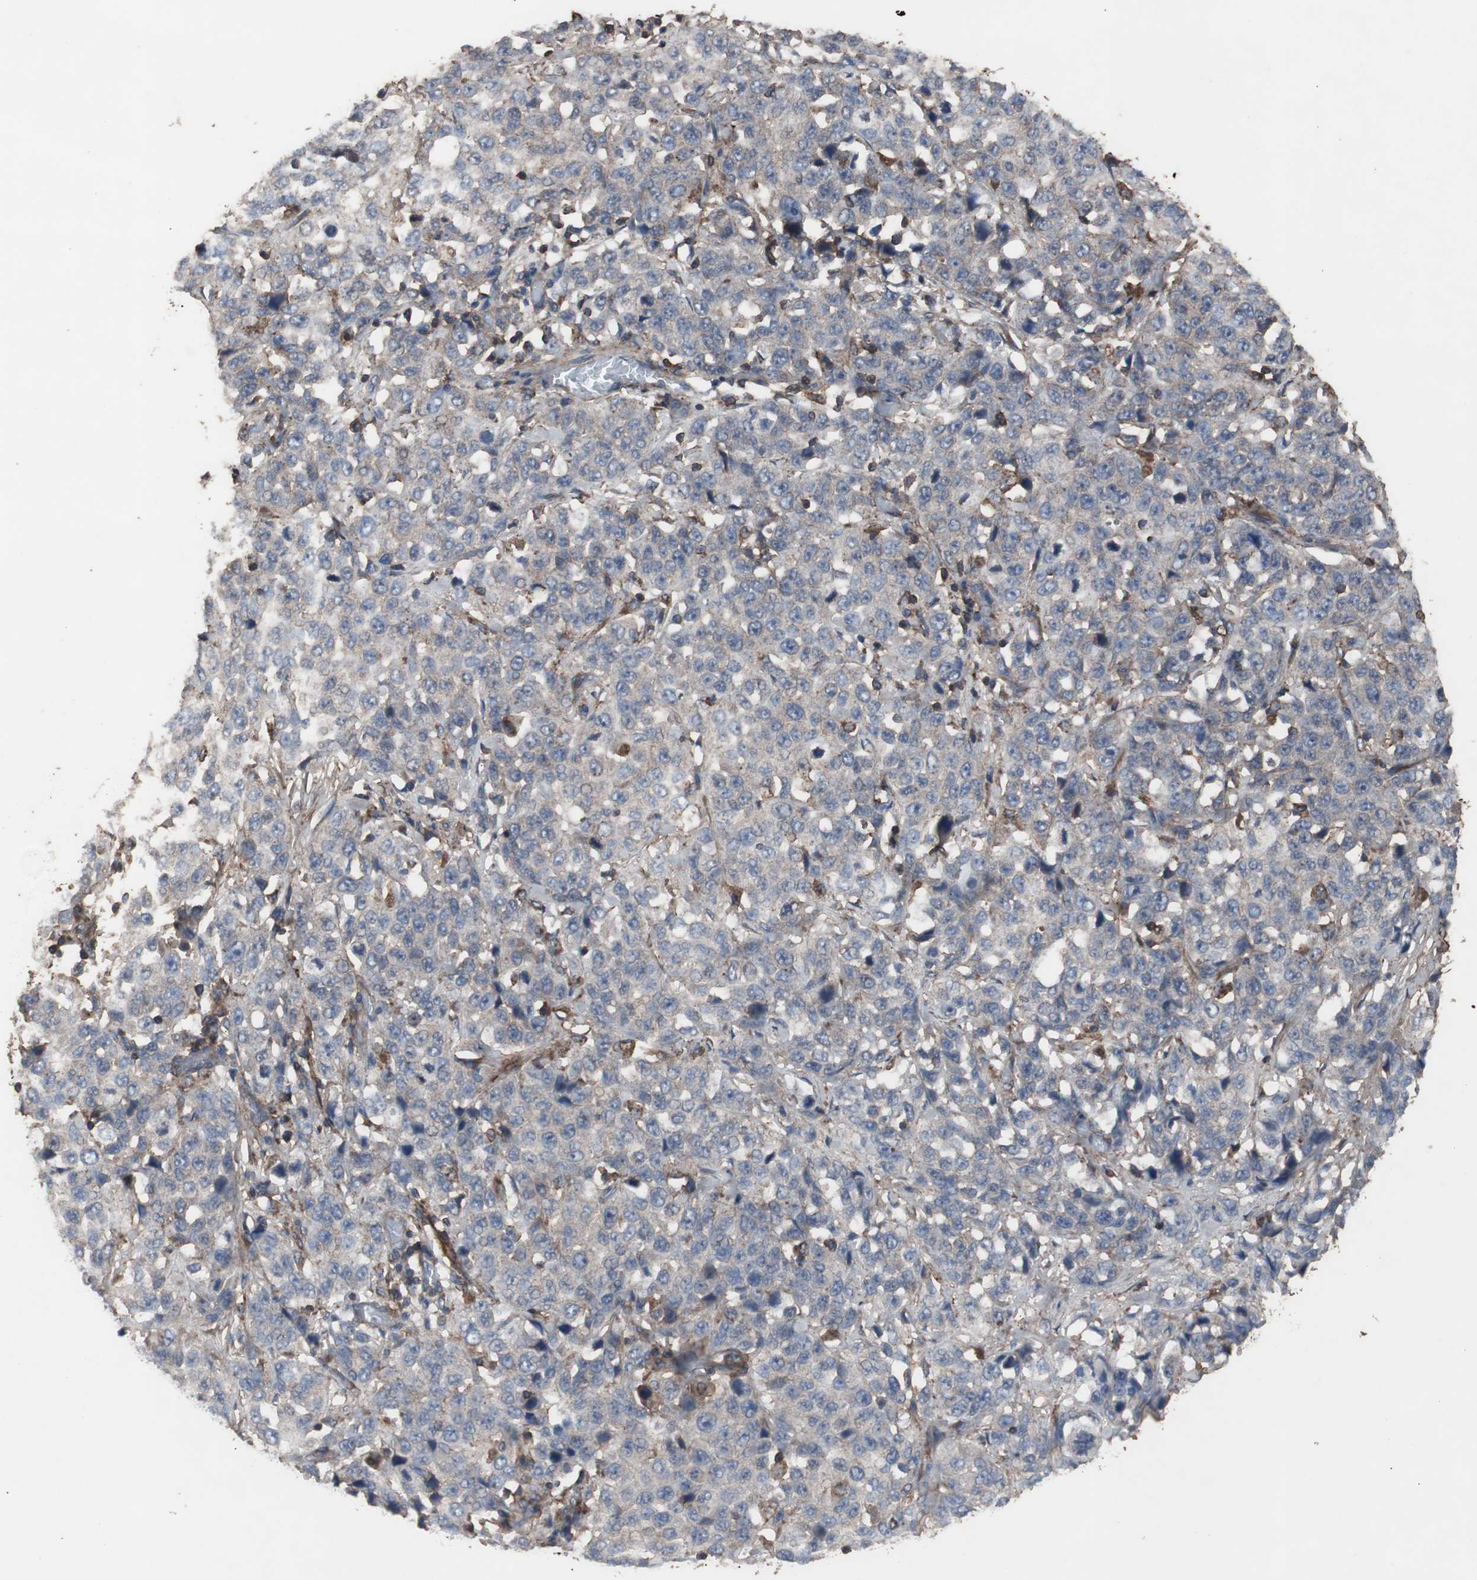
{"staining": {"intensity": "negative", "quantity": "none", "location": "none"}, "tissue": "stomach cancer", "cell_type": "Tumor cells", "image_type": "cancer", "snomed": [{"axis": "morphology", "description": "Normal tissue, NOS"}, {"axis": "morphology", "description": "Adenocarcinoma, NOS"}, {"axis": "topography", "description": "Stomach"}], "caption": "The micrograph demonstrates no staining of tumor cells in adenocarcinoma (stomach).", "gene": "COL6A2", "patient": {"sex": "male", "age": 48}}